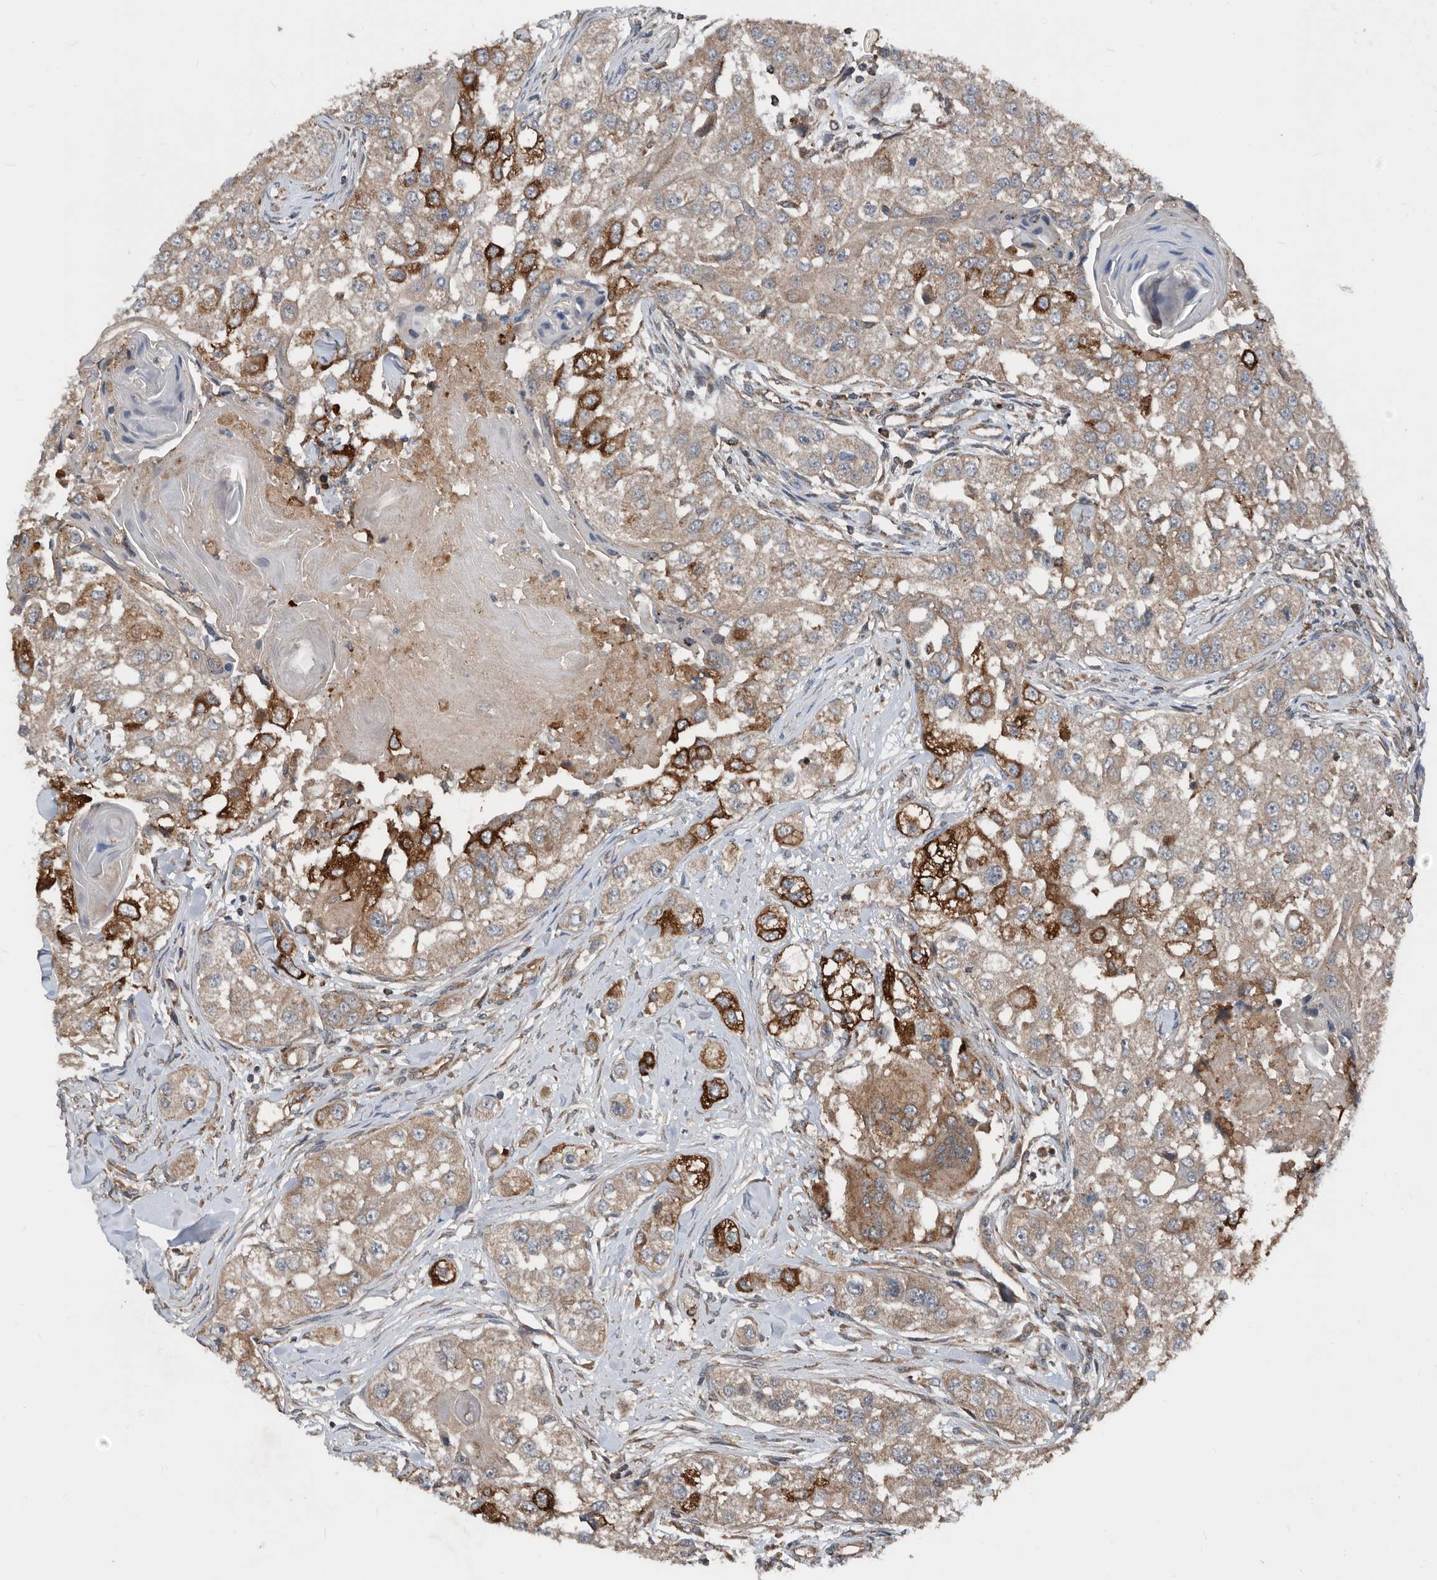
{"staining": {"intensity": "strong", "quantity": "<25%", "location": "cytoplasmic/membranous"}, "tissue": "head and neck cancer", "cell_type": "Tumor cells", "image_type": "cancer", "snomed": [{"axis": "morphology", "description": "Normal tissue, NOS"}, {"axis": "morphology", "description": "Squamous cell carcinoma, NOS"}, {"axis": "topography", "description": "Skeletal muscle"}, {"axis": "topography", "description": "Head-Neck"}], "caption": "Immunohistochemistry (DAB (3,3'-diaminobenzidine)) staining of head and neck cancer (squamous cell carcinoma) shows strong cytoplasmic/membranous protein positivity in approximately <25% of tumor cells. Ihc stains the protein in brown and the nuclei are stained blue.", "gene": "AFAP1", "patient": {"sex": "male", "age": 51}}